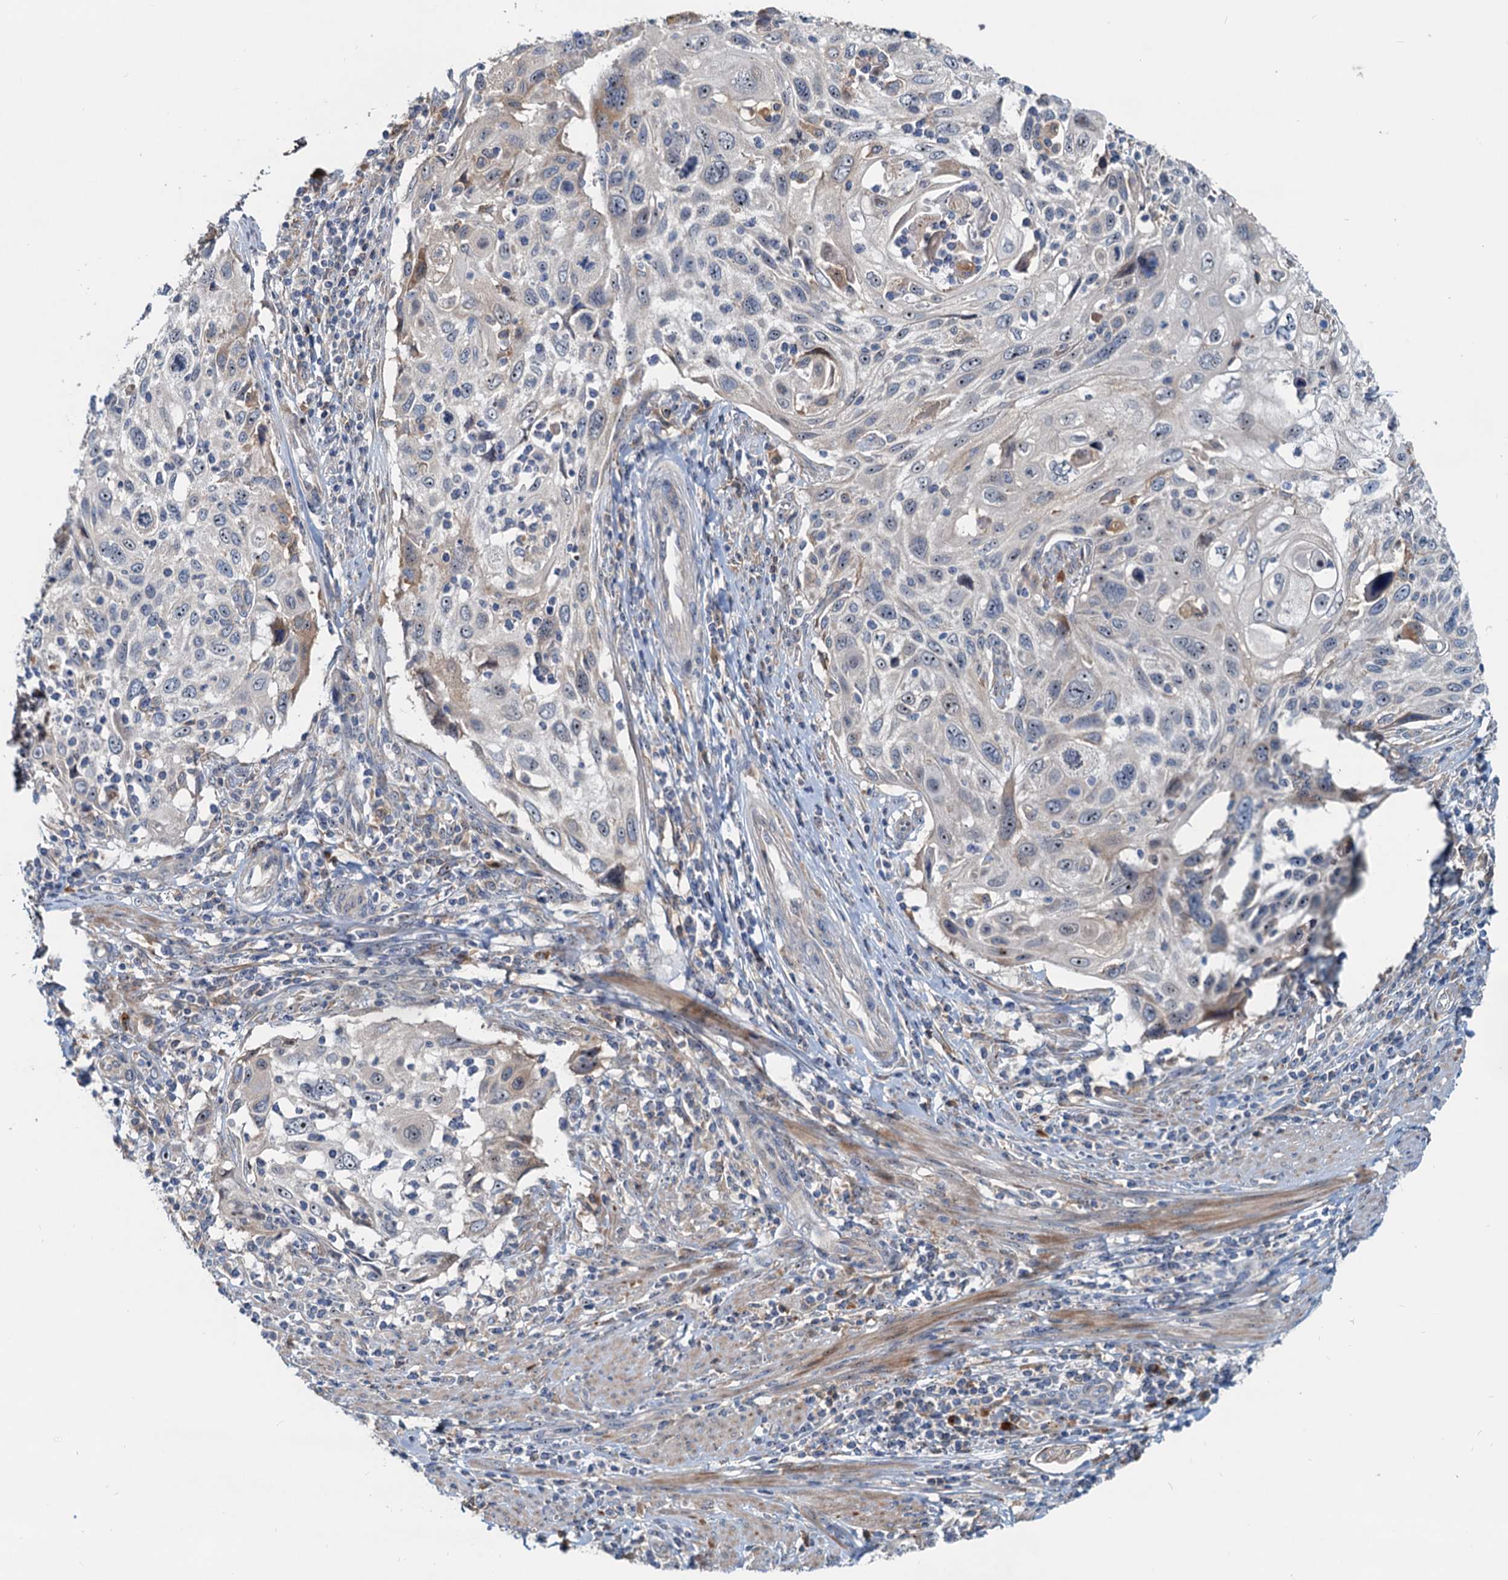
{"staining": {"intensity": "weak", "quantity": "<25%", "location": "cytoplasmic/membranous"}, "tissue": "cervical cancer", "cell_type": "Tumor cells", "image_type": "cancer", "snomed": [{"axis": "morphology", "description": "Squamous cell carcinoma, NOS"}, {"axis": "topography", "description": "Cervix"}], "caption": "The image exhibits no staining of tumor cells in cervical squamous cell carcinoma.", "gene": "RGS7BP", "patient": {"sex": "female", "age": 70}}